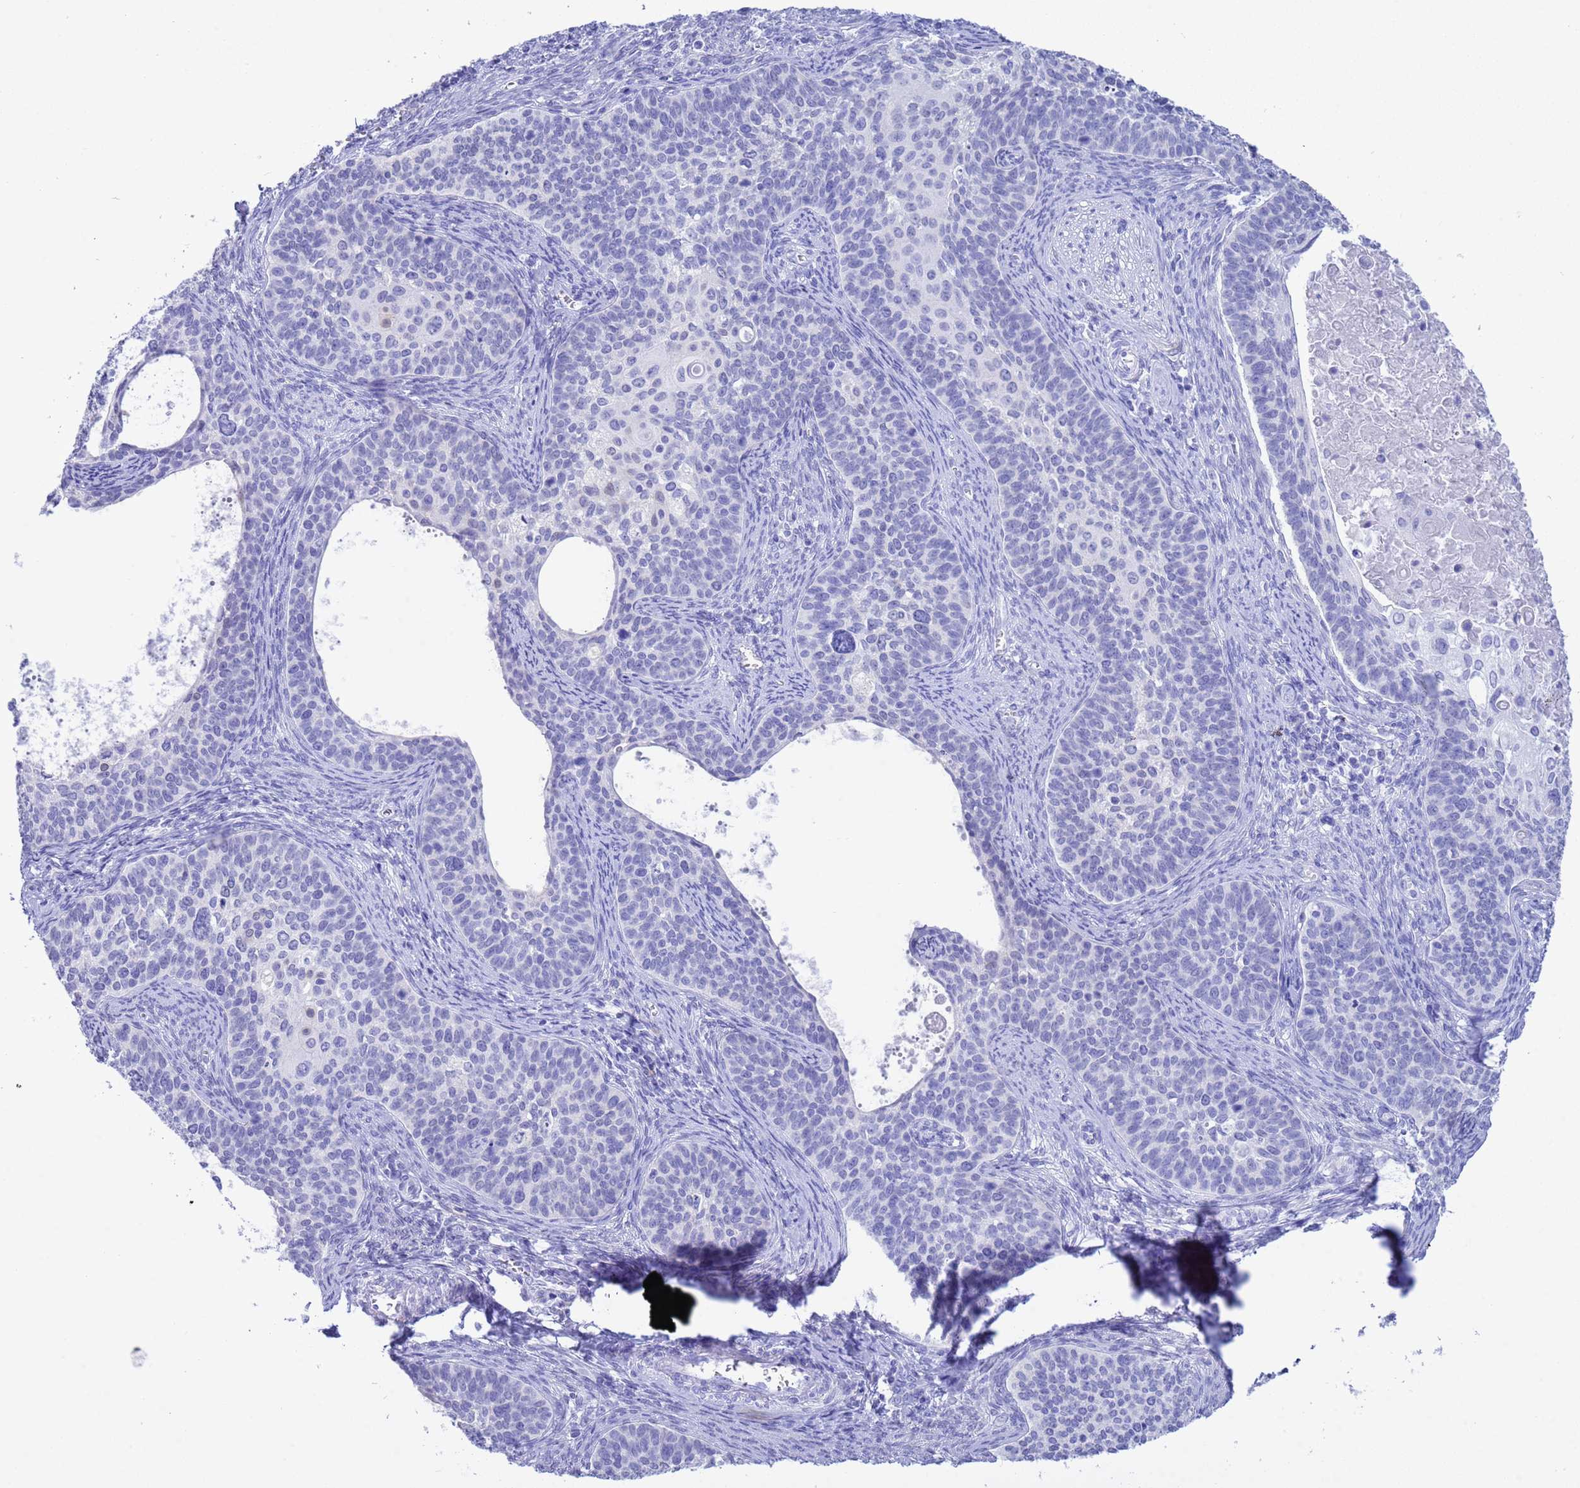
{"staining": {"intensity": "negative", "quantity": "none", "location": "none"}, "tissue": "cervical cancer", "cell_type": "Tumor cells", "image_type": "cancer", "snomed": [{"axis": "morphology", "description": "Squamous cell carcinoma, NOS"}, {"axis": "topography", "description": "Cervix"}], "caption": "This is an IHC photomicrograph of human cervical cancer. There is no expression in tumor cells.", "gene": "GSTM1", "patient": {"sex": "female", "age": 33}}